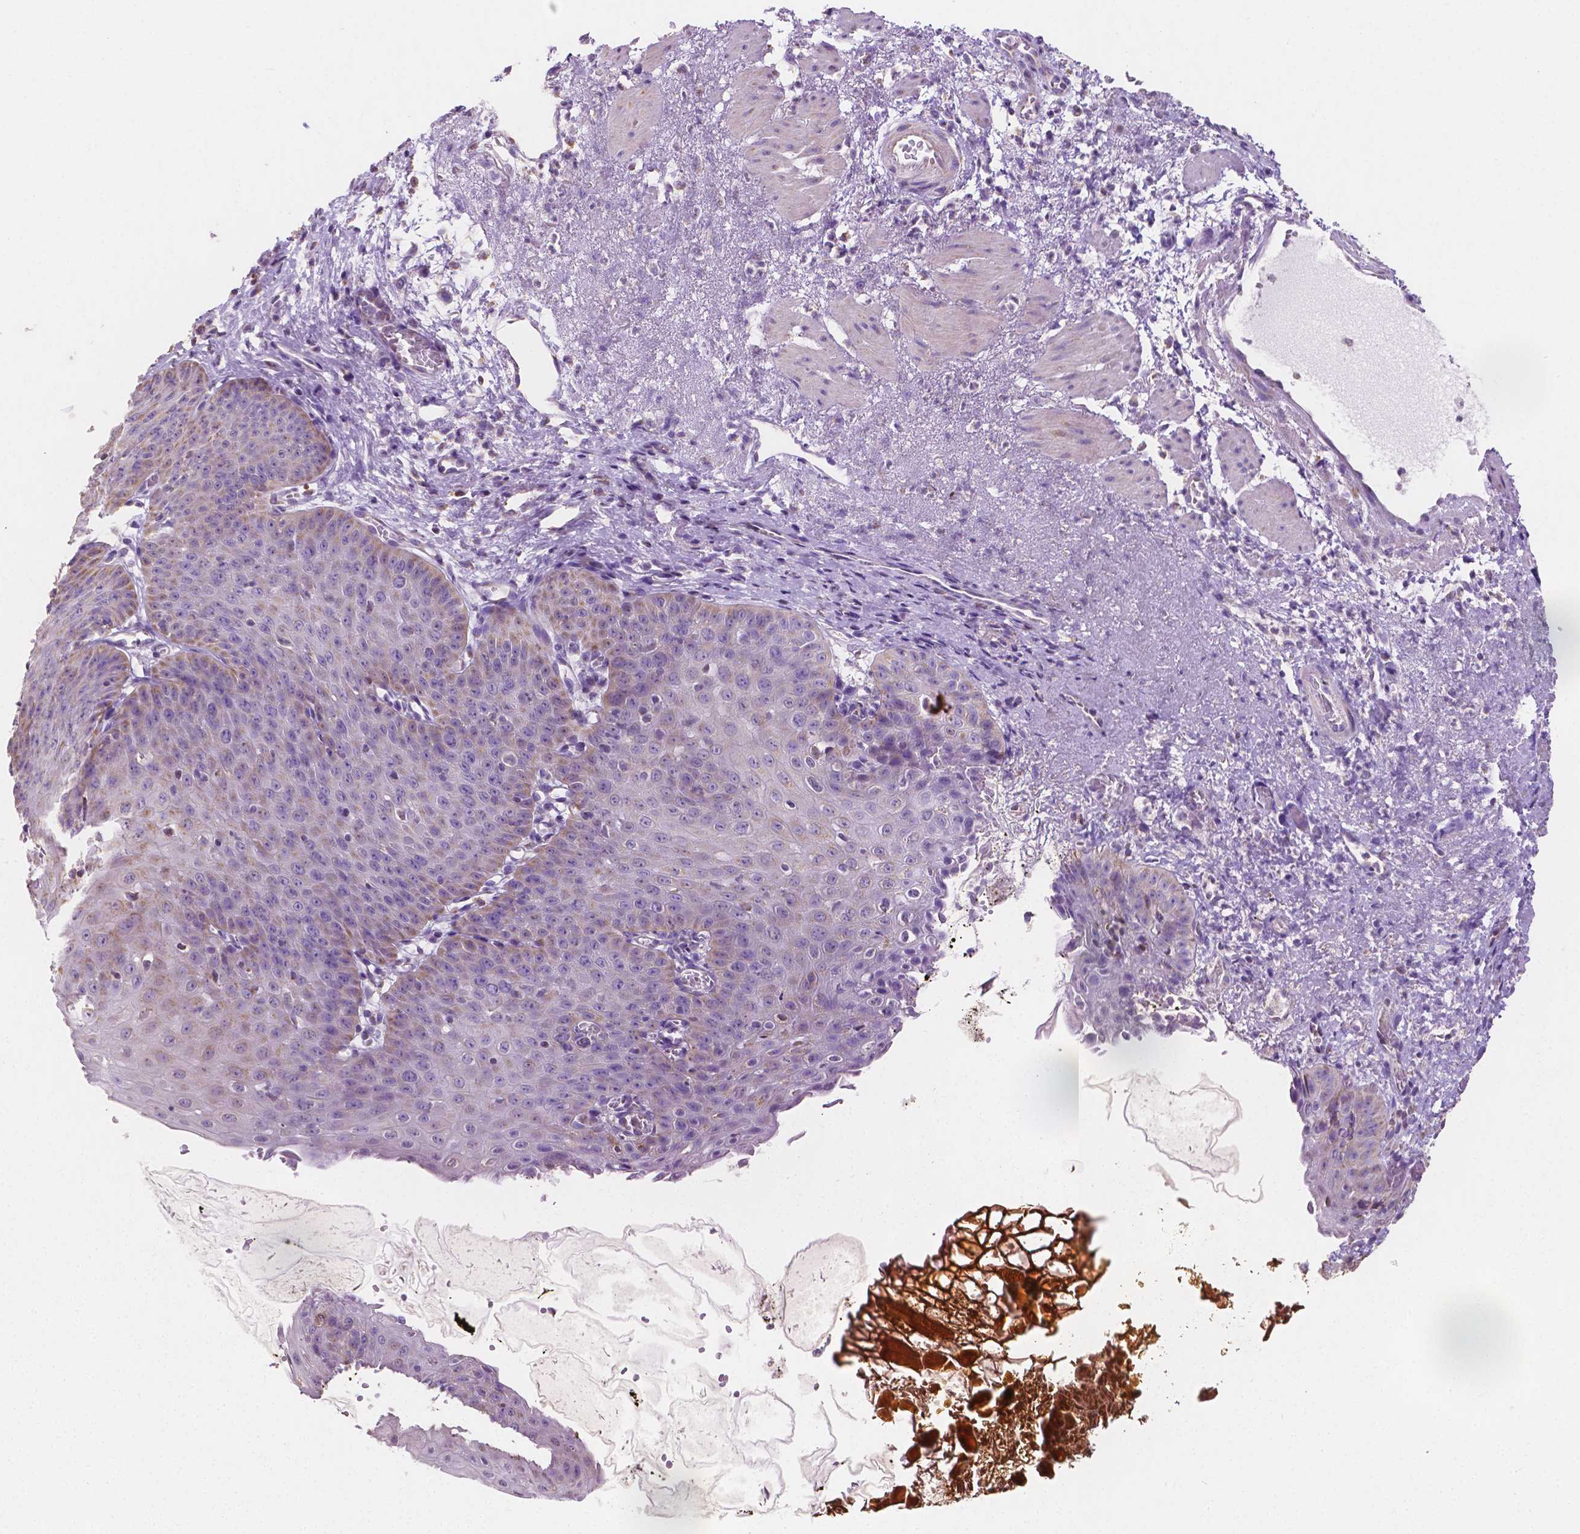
{"staining": {"intensity": "moderate", "quantity": "<25%", "location": "cytoplasmic/membranous"}, "tissue": "esophagus", "cell_type": "Squamous epithelial cells", "image_type": "normal", "snomed": [{"axis": "morphology", "description": "Normal tissue, NOS"}, {"axis": "topography", "description": "Esophagus"}], "caption": "This histopathology image demonstrates benign esophagus stained with IHC to label a protein in brown. The cytoplasmic/membranous of squamous epithelial cells show moderate positivity for the protein. Nuclei are counter-stained blue.", "gene": "TMEM130", "patient": {"sex": "male", "age": 71}}